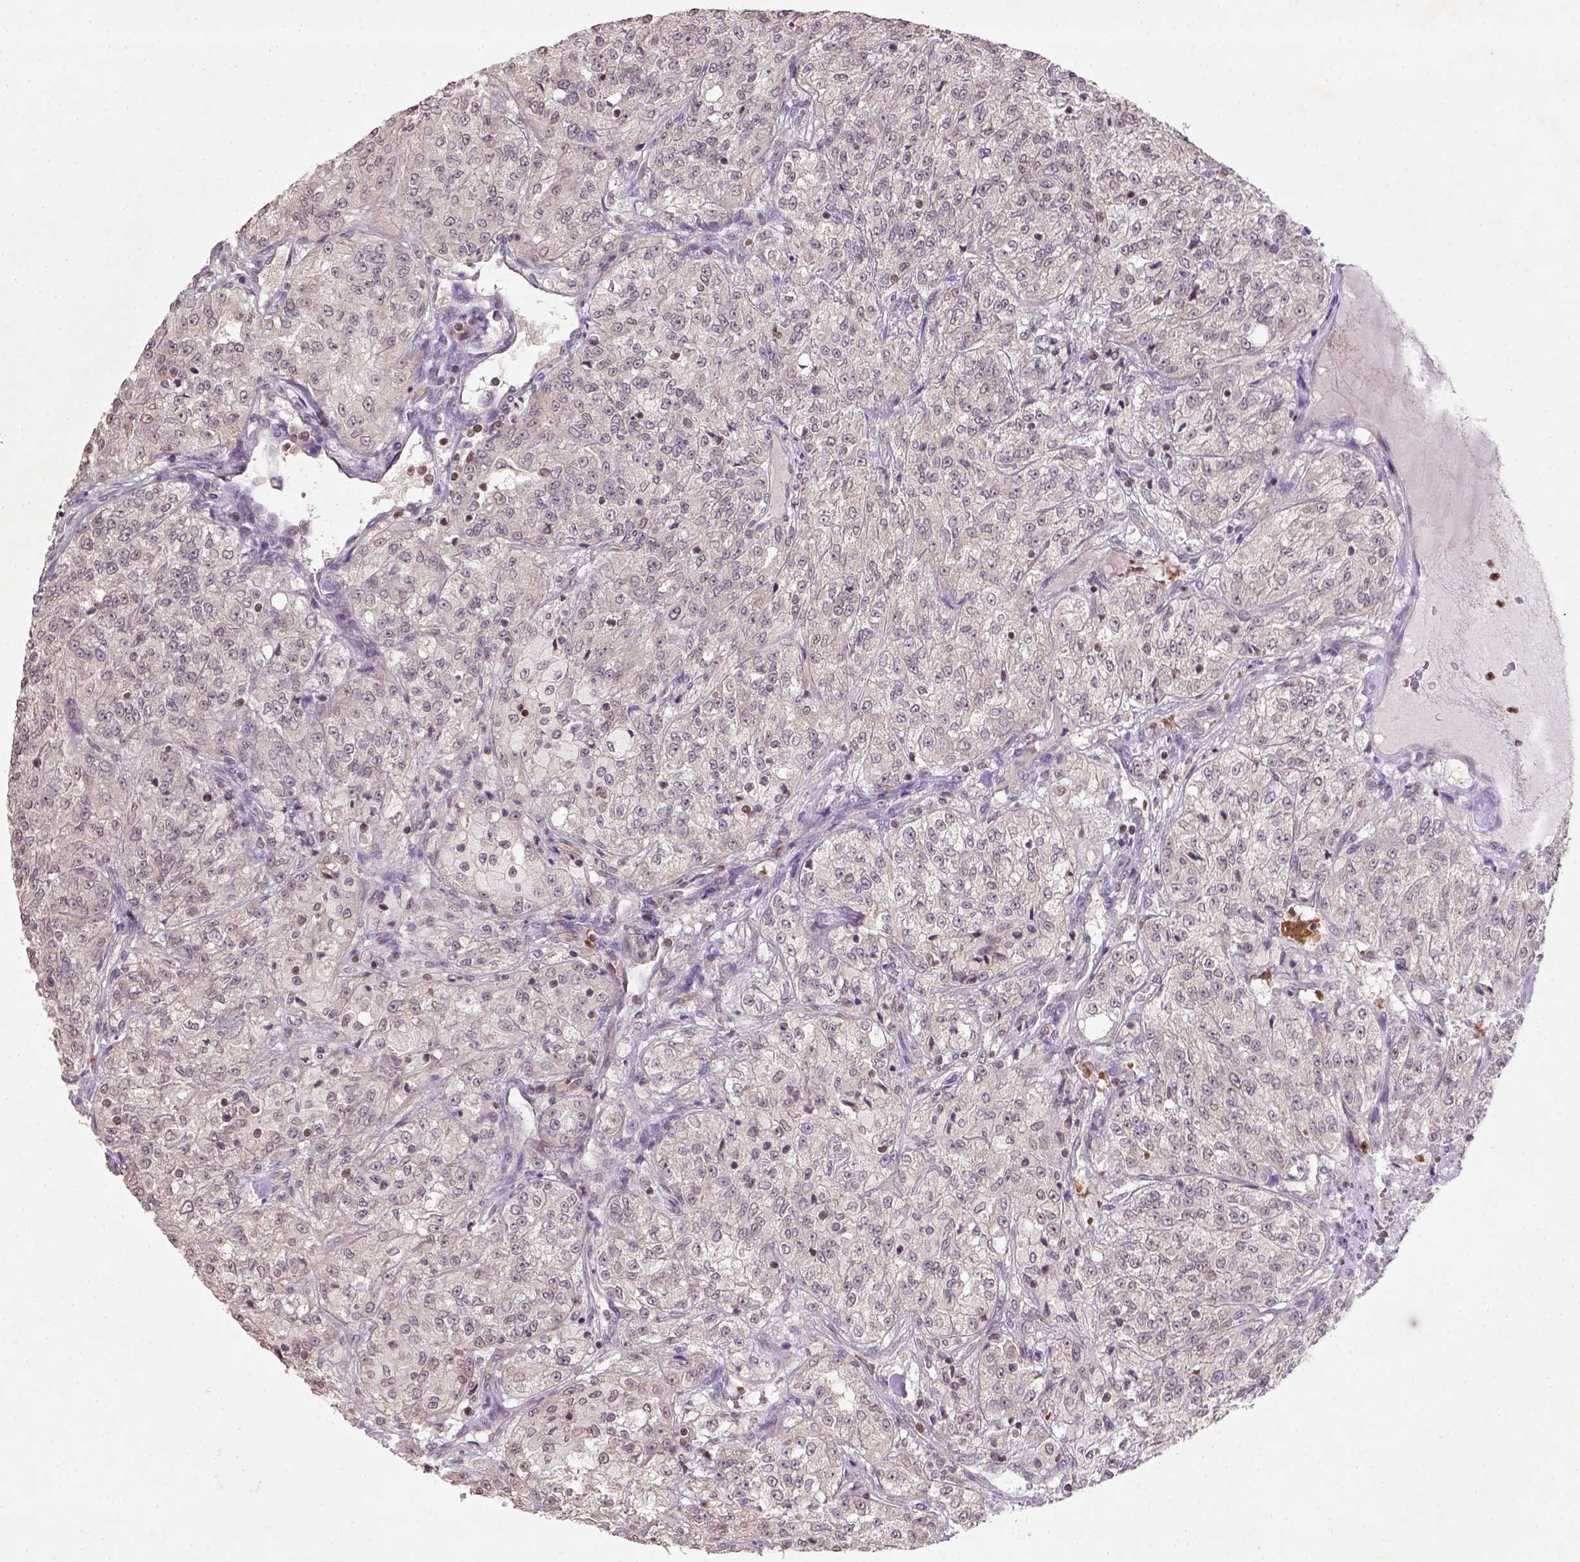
{"staining": {"intensity": "negative", "quantity": "none", "location": "none"}, "tissue": "renal cancer", "cell_type": "Tumor cells", "image_type": "cancer", "snomed": [{"axis": "morphology", "description": "Adenocarcinoma, NOS"}, {"axis": "topography", "description": "Kidney"}], "caption": "High power microscopy micrograph of an immunohistochemistry (IHC) image of renal adenocarcinoma, revealing no significant staining in tumor cells.", "gene": "NUDT3", "patient": {"sex": "female", "age": 63}}